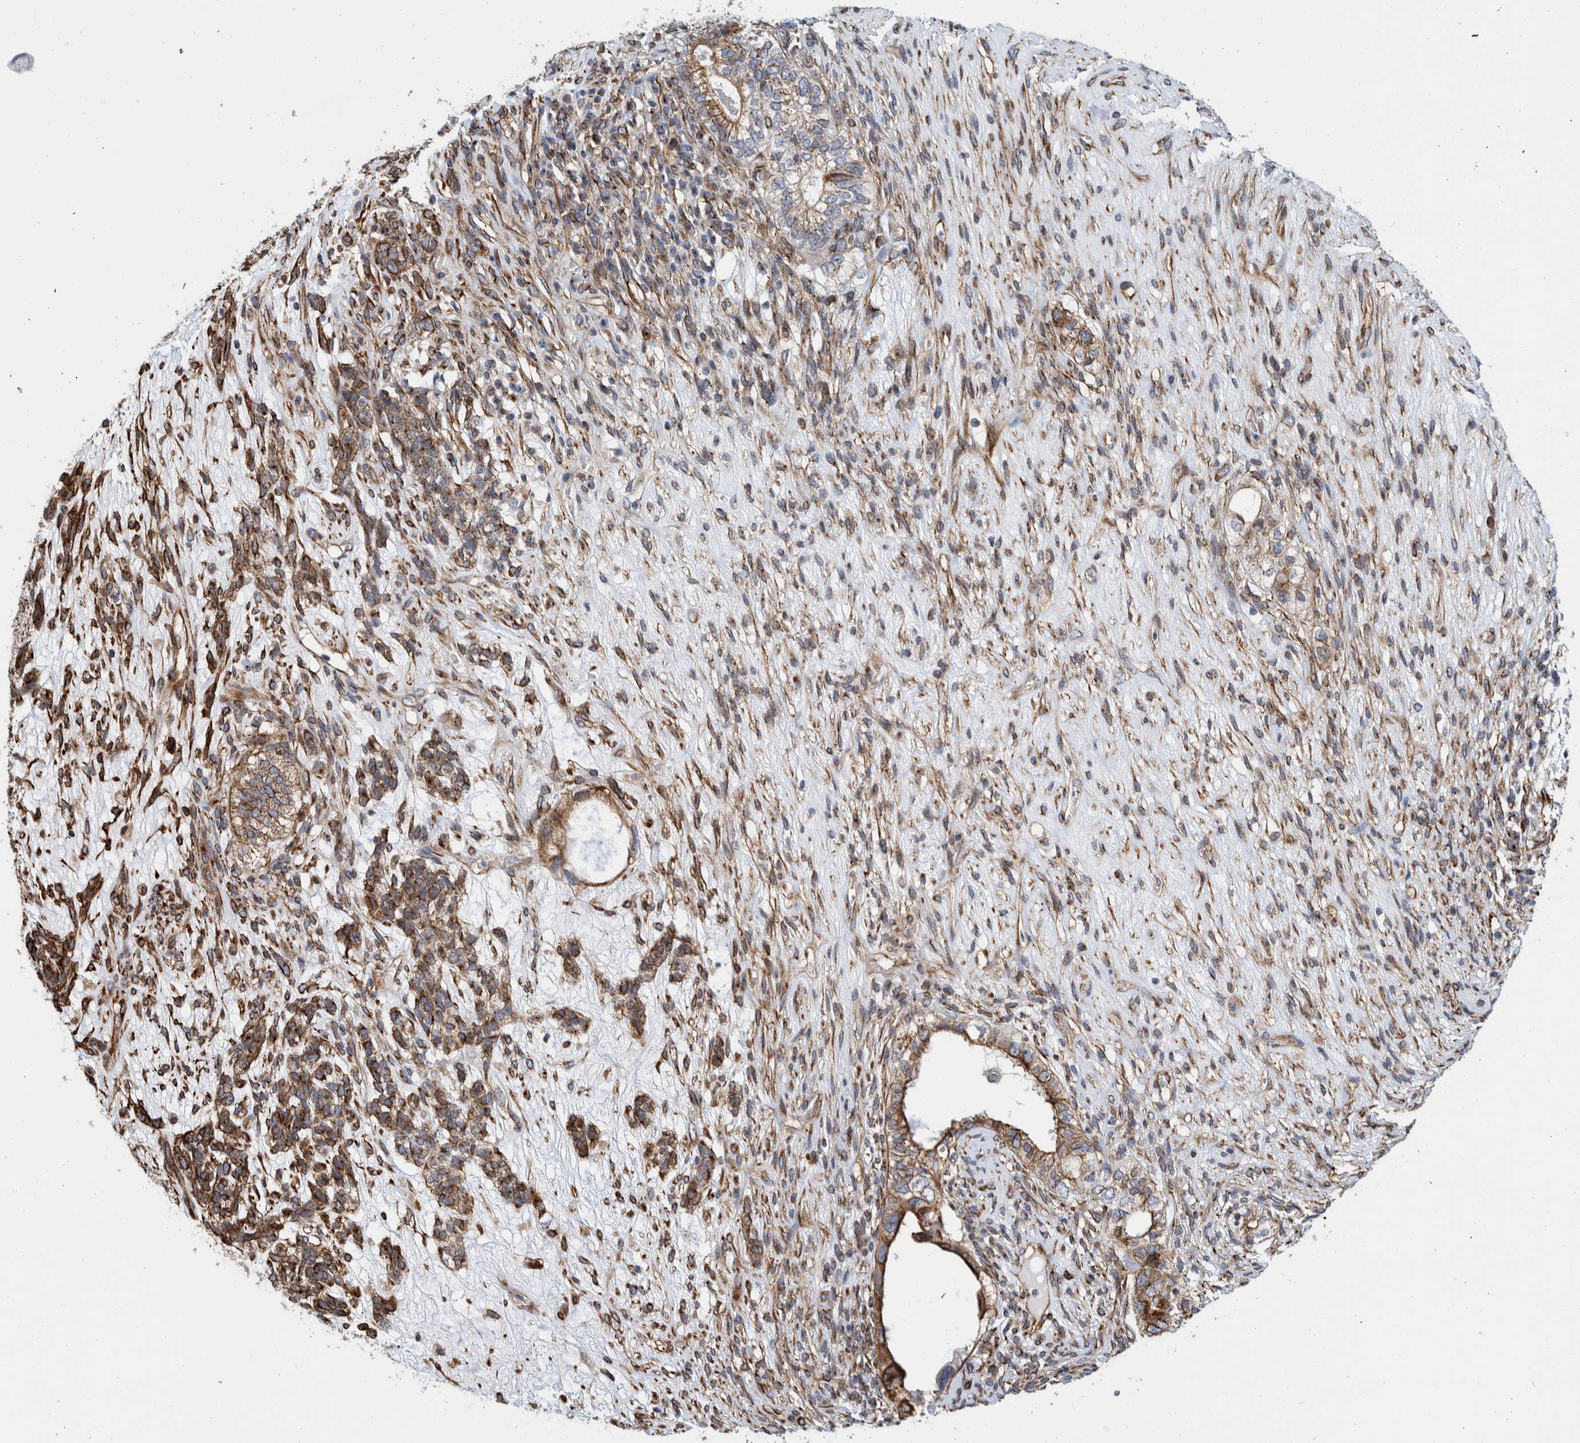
{"staining": {"intensity": "moderate", "quantity": ">75%", "location": "cytoplasmic/membranous"}, "tissue": "testis cancer", "cell_type": "Tumor cells", "image_type": "cancer", "snomed": [{"axis": "morphology", "description": "Seminoma, NOS"}, {"axis": "topography", "description": "Testis"}], "caption": "Protein analysis of testis cancer (seminoma) tissue displays moderate cytoplasmic/membranous staining in approximately >75% of tumor cells.", "gene": "CCDC57", "patient": {"sex": "male", "age": 28}}